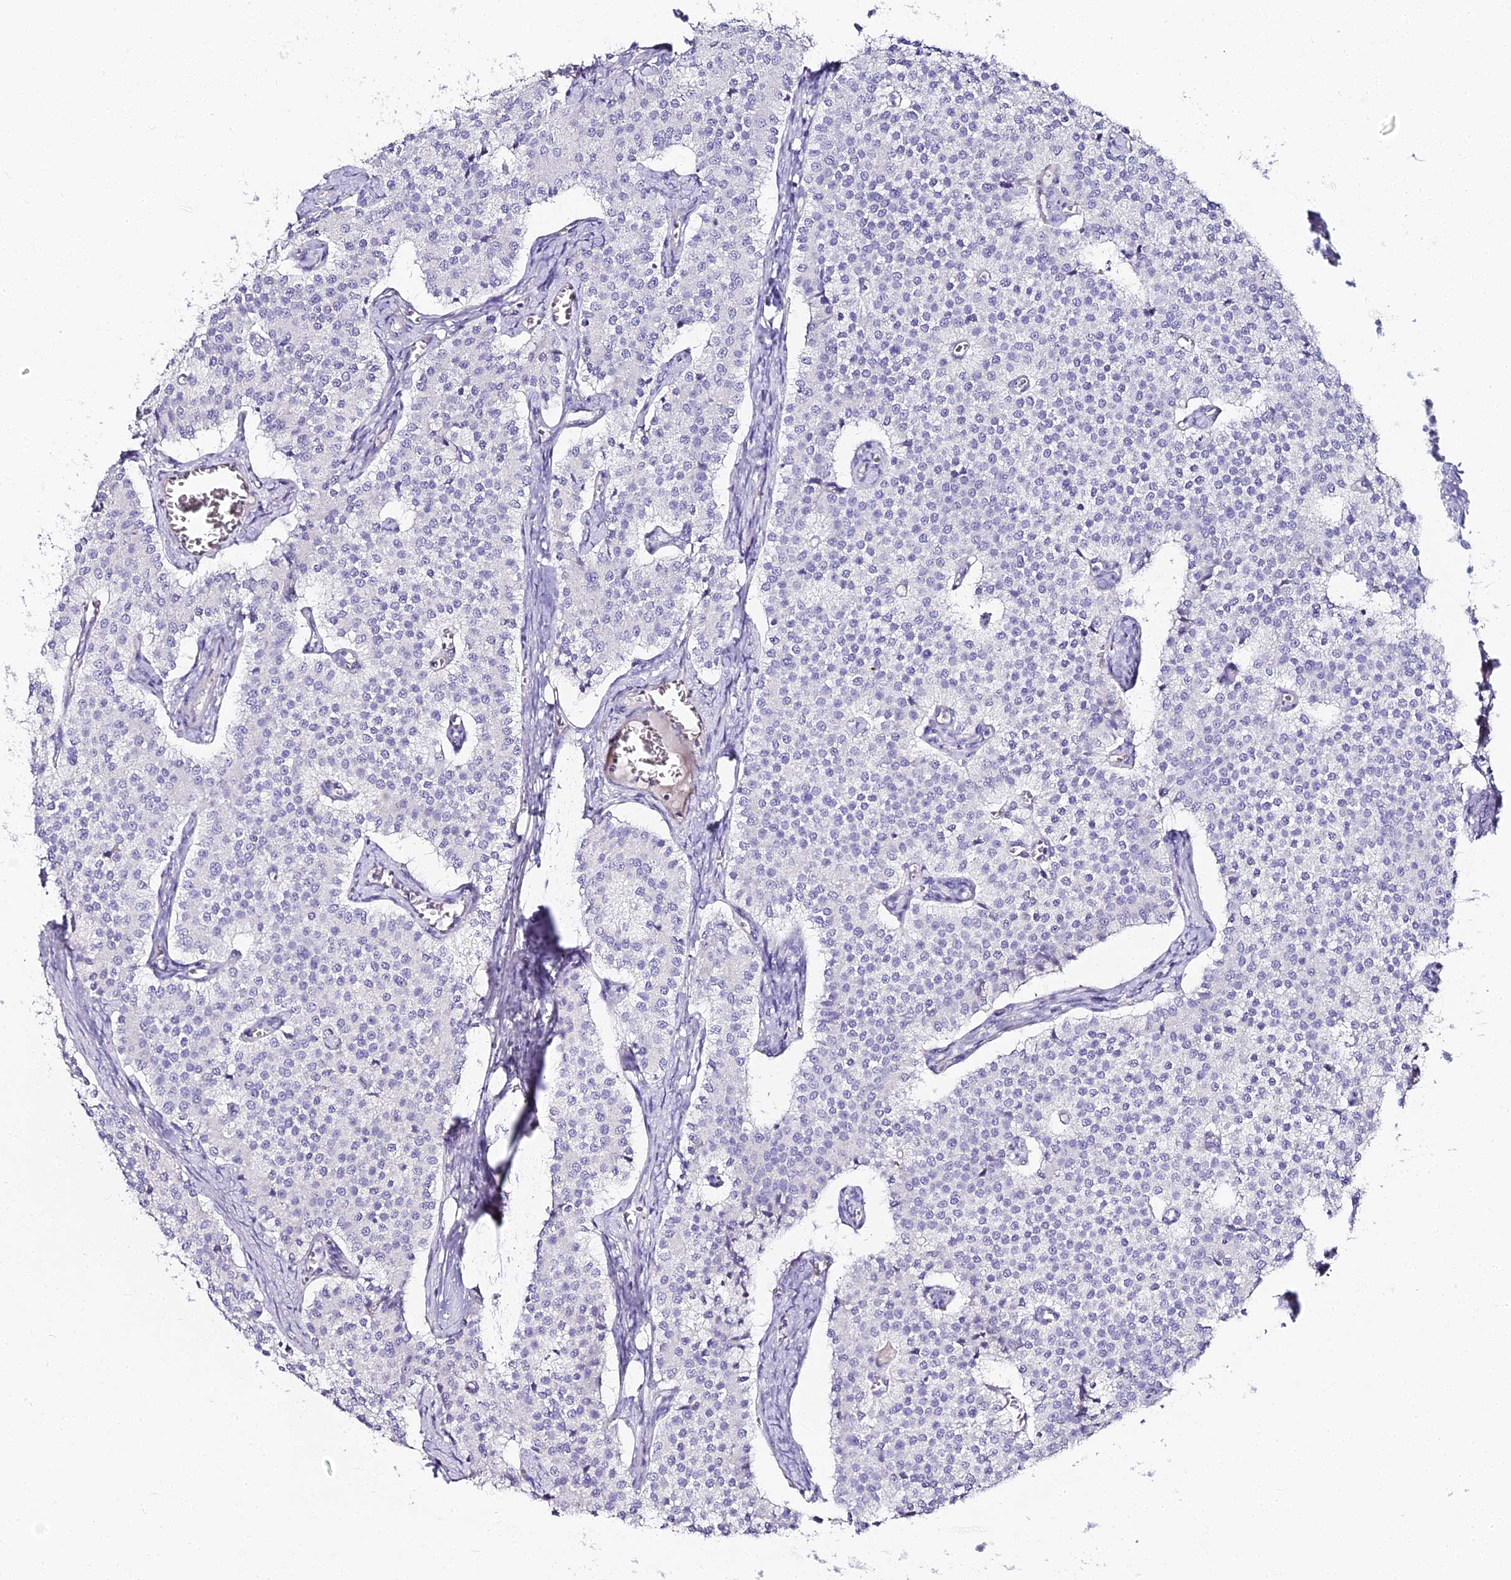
{"staining": {"intensity": "negative", "quantity": "none", "location": "none"}, "tissue": "carcinoid", "cell_type": "Tumor cells", "image_type": "cancer", "snomed": [{"axis": "morphology", "description": "Carcinoid, malignant, NOS"}, {"axis": "topography", "description": "Colon"}], "caption": "Protein analysis of carcinoid (malignant) reveals no significant positivity in tumor cells.", "gene": "ALPG", "patient": {"sex": "female", "age": 52}}